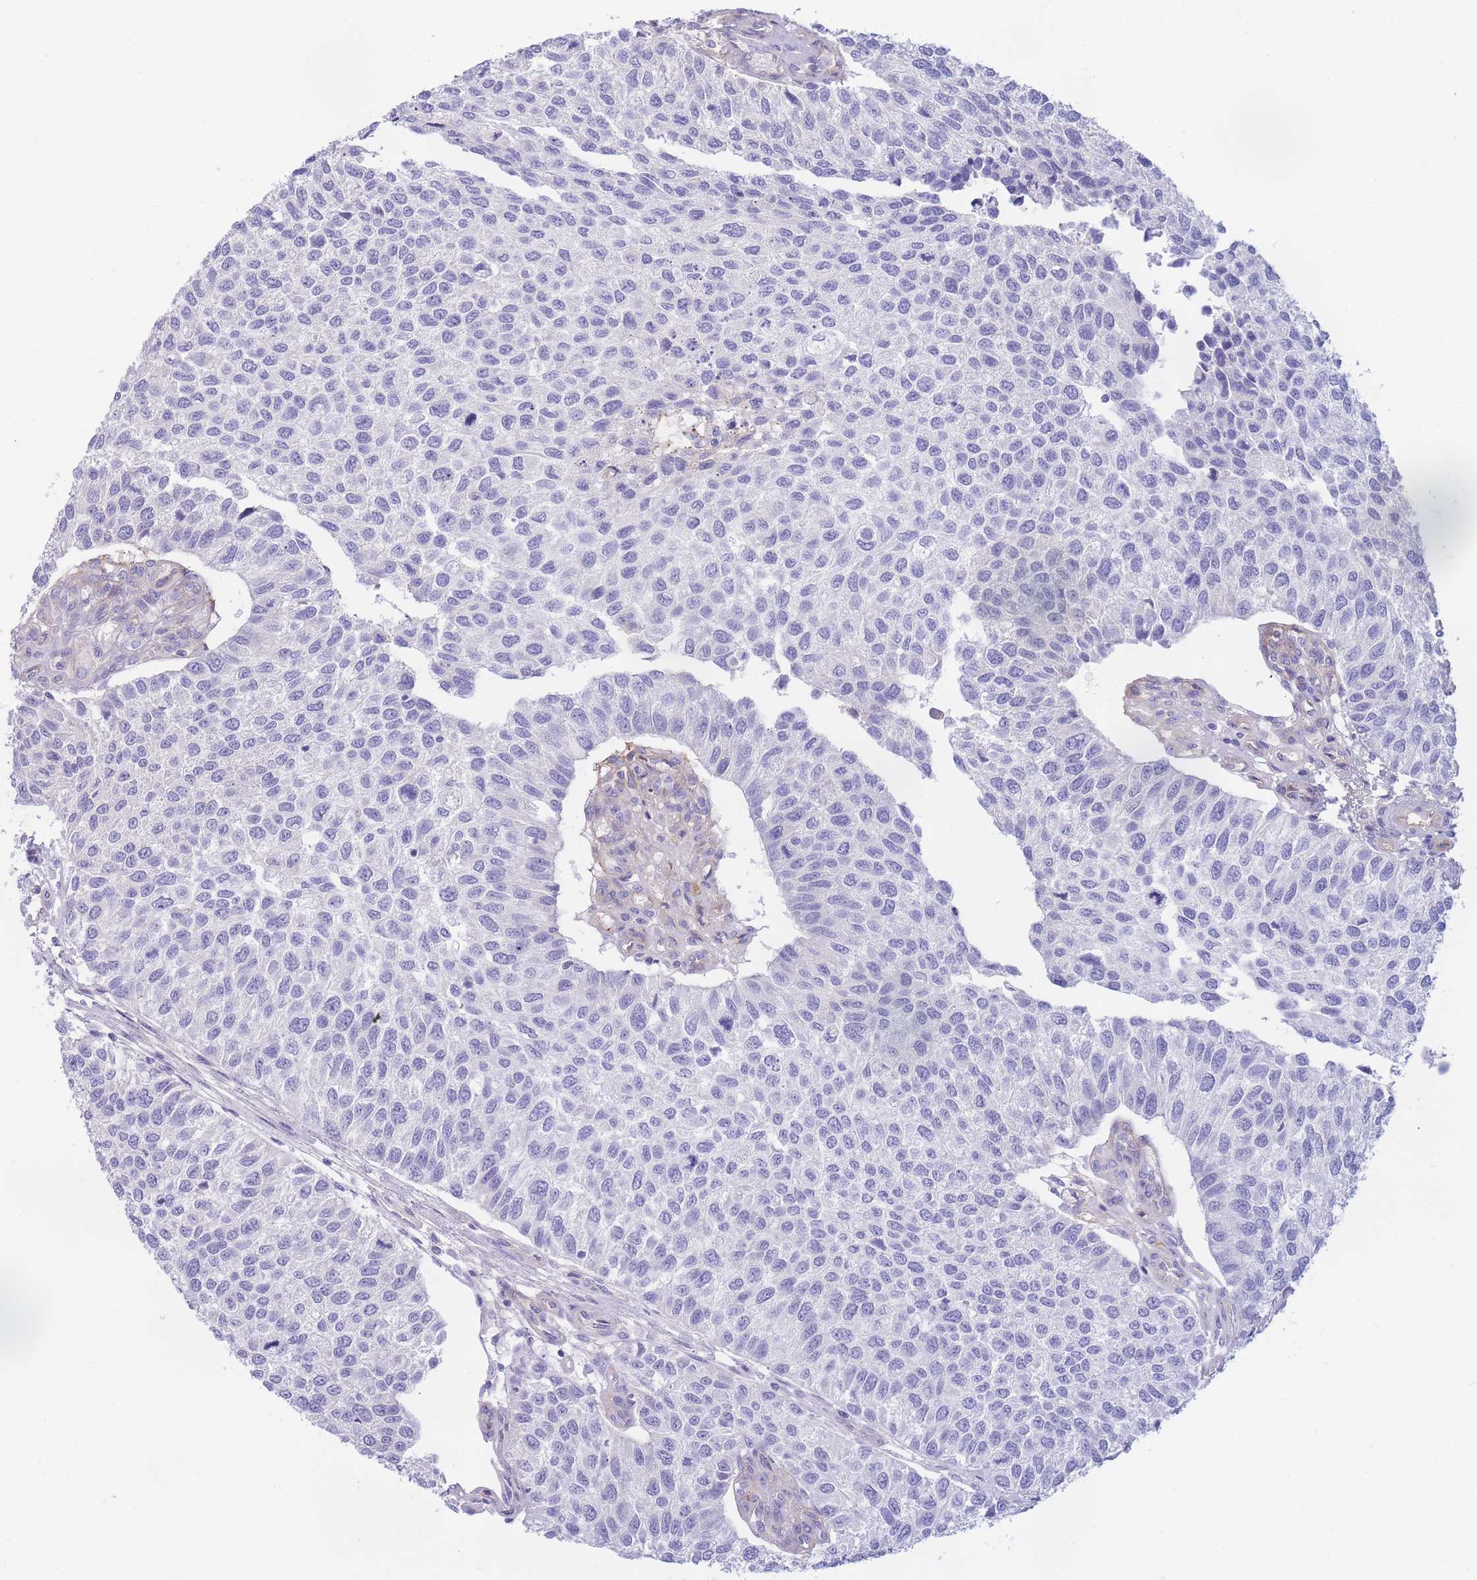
{"staining": {"intensity": "negative", "quantity": "none", "location": "none"}, "tissue": "urothelial cancer", "cell_type": "Tumor cells", "image_type": "cancer", "snomed": [{"axis": "morphology", "description": "Urothelial carcinoma, NOS"}, {"axis": "topography", "description": "Urinary bladder"}], "caption": "Urothelial cancer stained for a protein using immunohistochemistry (IHC) demonstrates no positivity tumor cells.", "gene": "SULT1A1", "patient": {"sex": "male", "age": 55}}